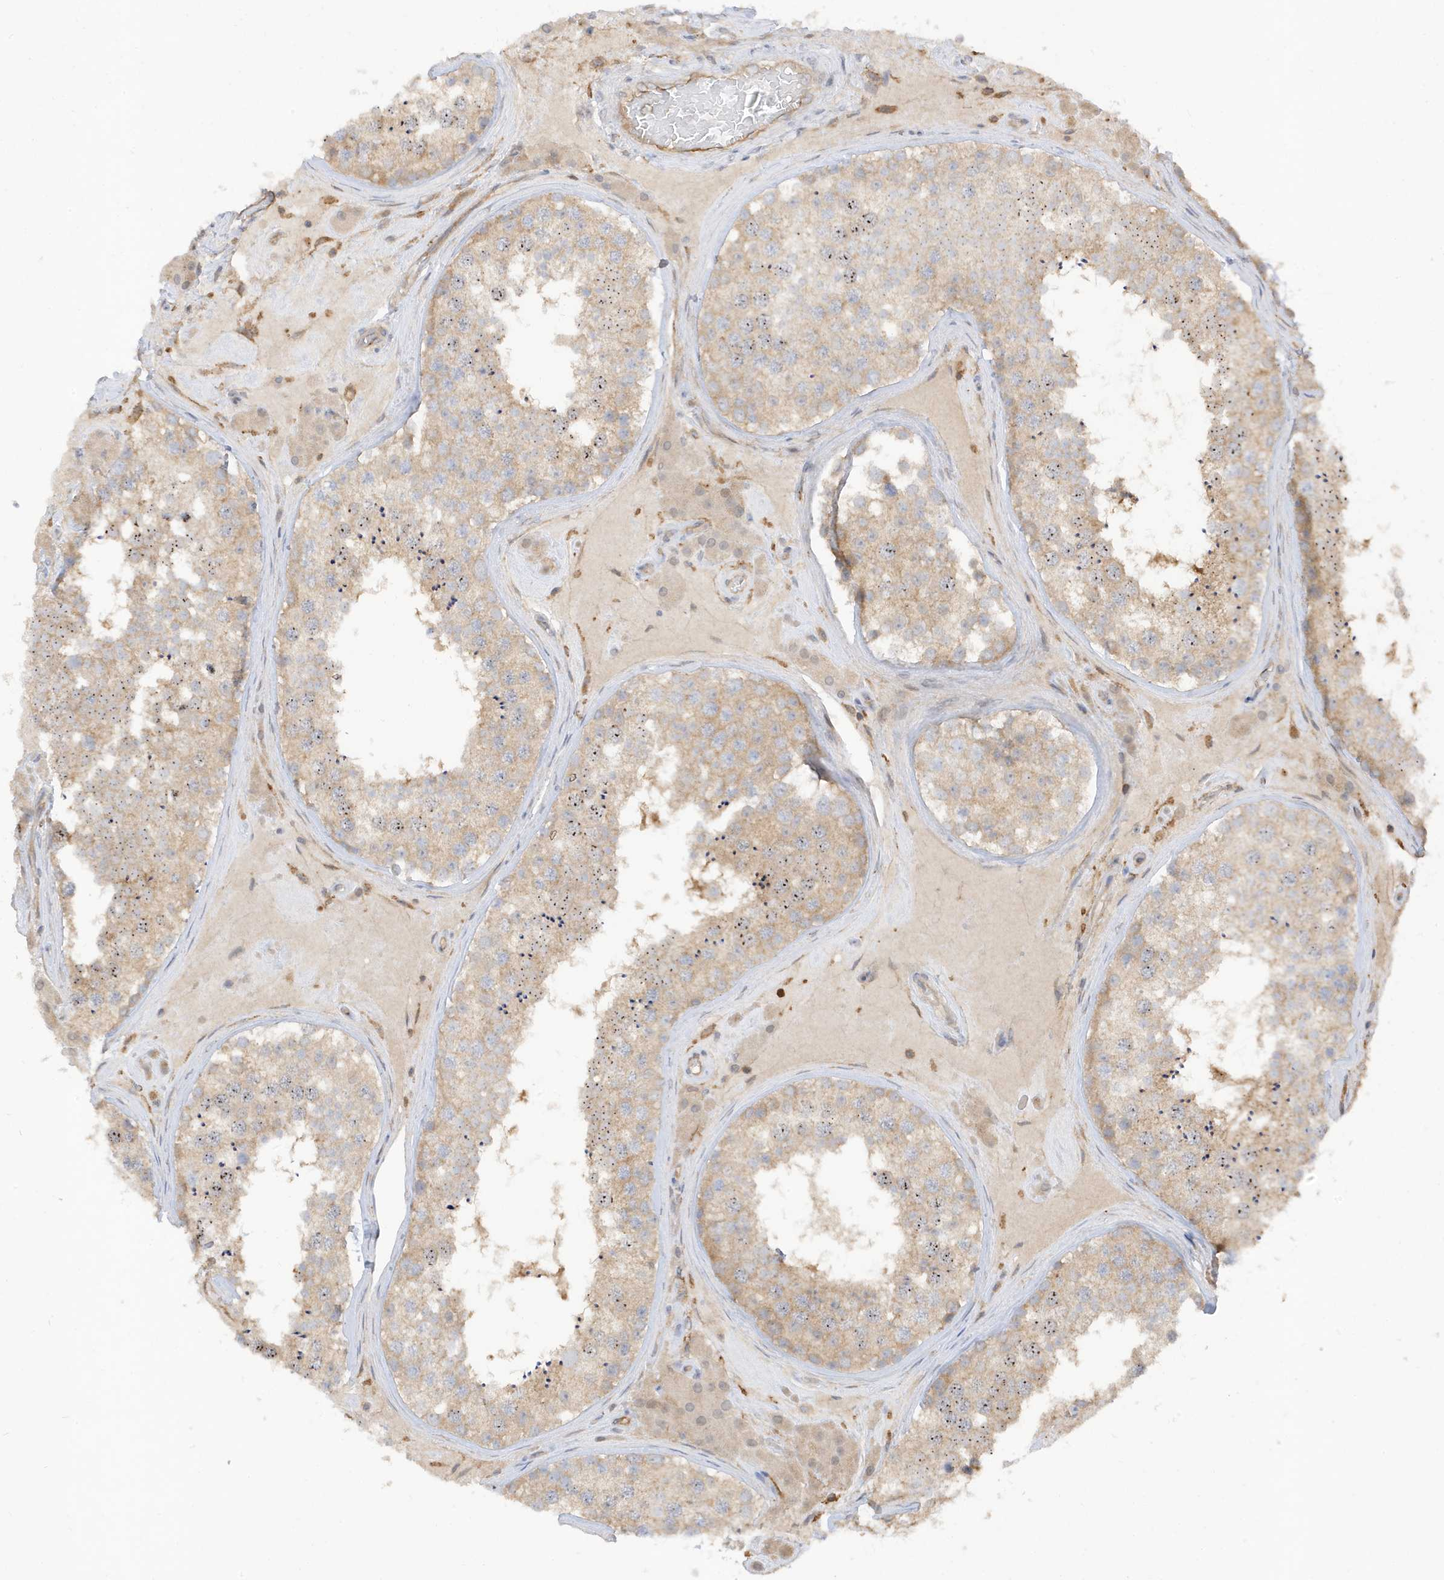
{"staining": {"intensity": "moderate", "quantity": ">75%", "location": "cytoplasmic/membranous"}, "tissue": "testis", "cell_type": "Cells in seminiferous ducts", "image_type": "normal", "snomed": [{"axis": "morphology", "description": "Normal tissue, NOS"}, {"axis": "topography", "description": "Testis"}], "caption": "IHC histopathology image of normal testis stained for a protein (brown), which reveals medium levels of moderate cytoplasmic/membranous expression in approximately >75% of cells in seminiferous ducts.", "gene": "PHACTR2", "patient": {"sex": "male", "age": 46}}